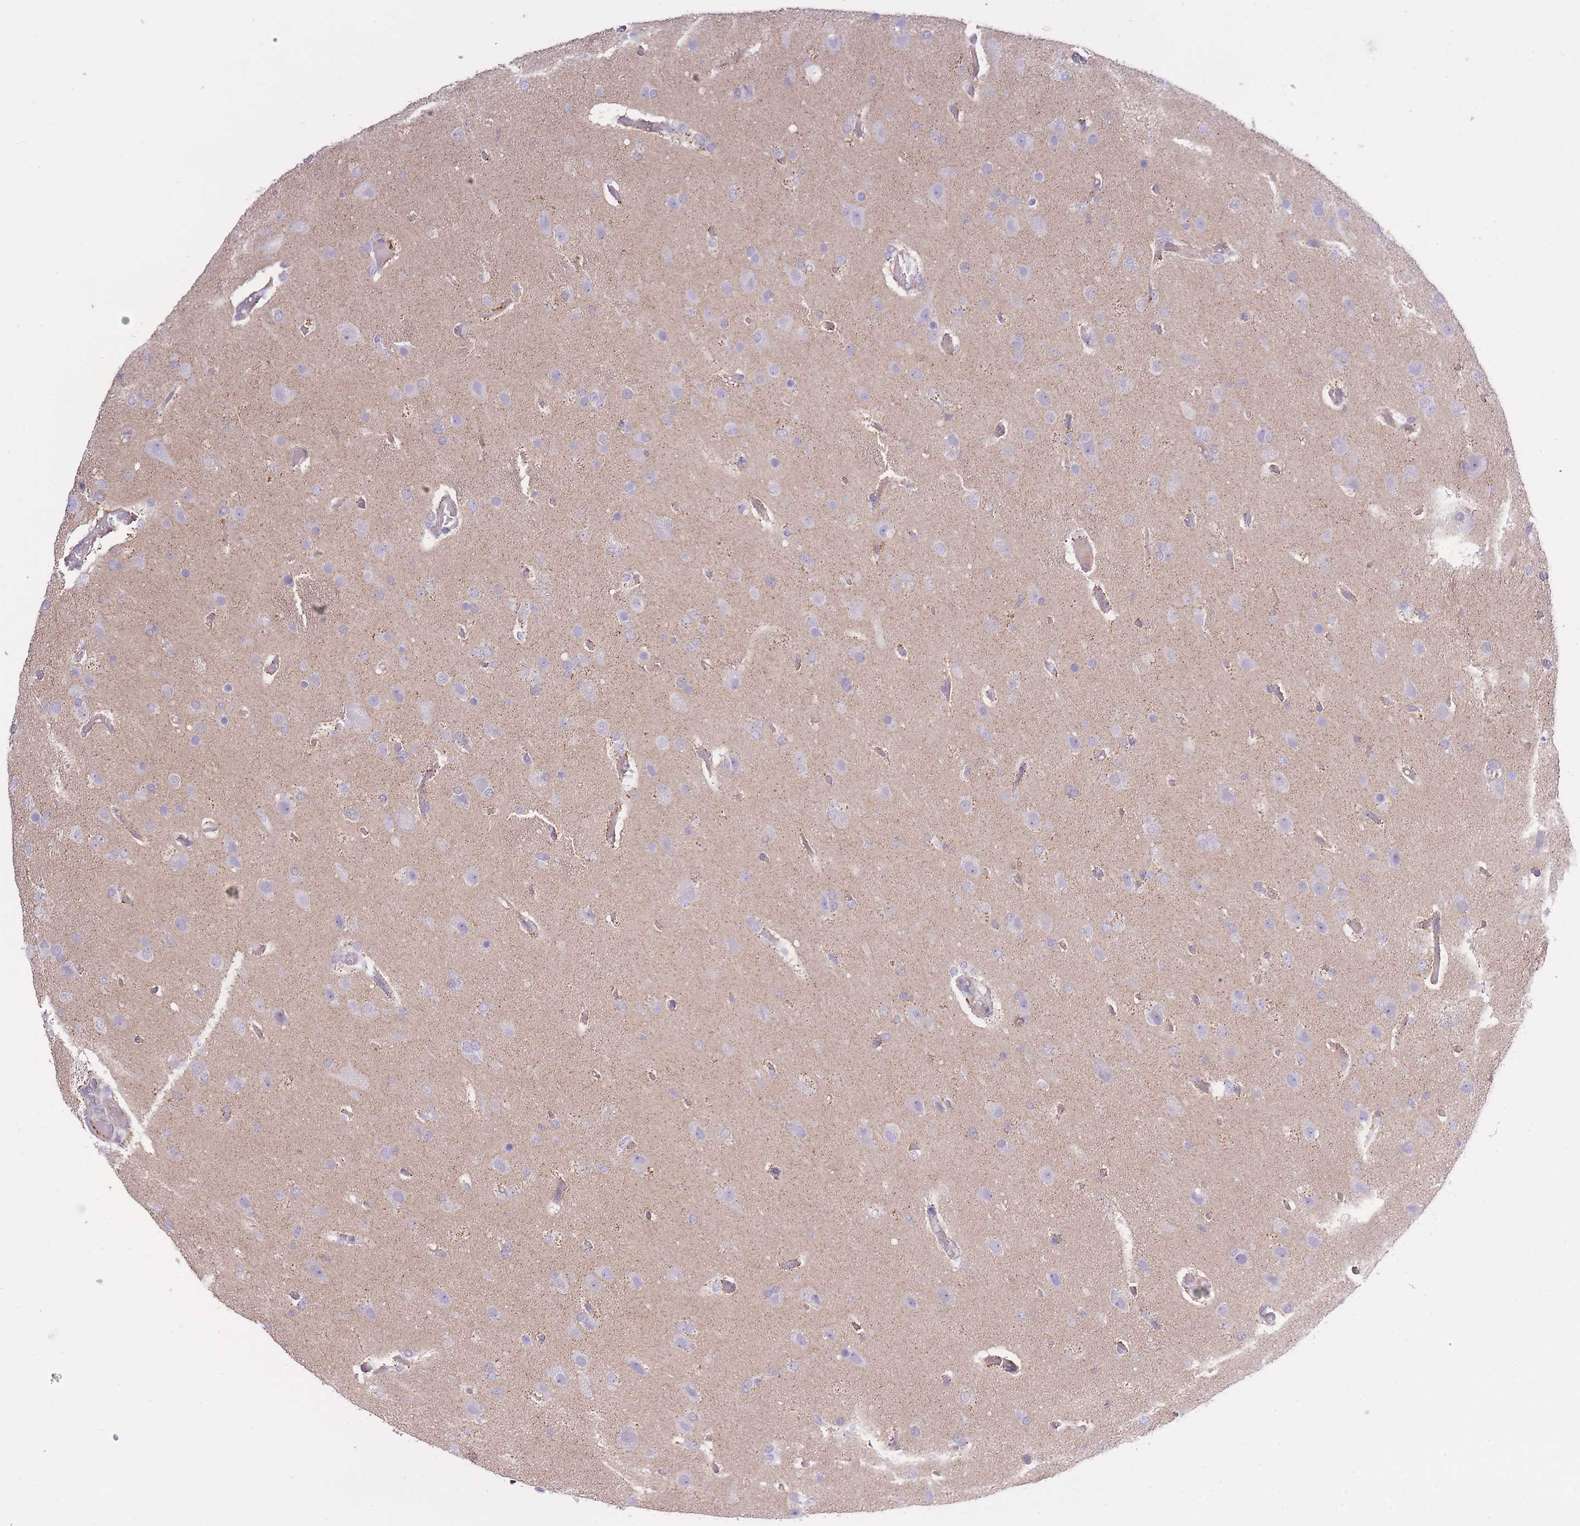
{"staining": {"intensity": "negative", "quantity": "none", "location": "none"}, "tissue": "glioma", "cell_type": "Tumor cells", "image_type": "cancer", "snomed": [{"axis": "morphology", "description": "Glioma, malignant, High grade"}, {"axis": "topography", "description": "Brain"}], "caption": "Micrograph shows no significant protein positivity in tumor cells of glioma.", "gene": "MEIOSIN", "patient": {"sex": "female", "age": 74}}